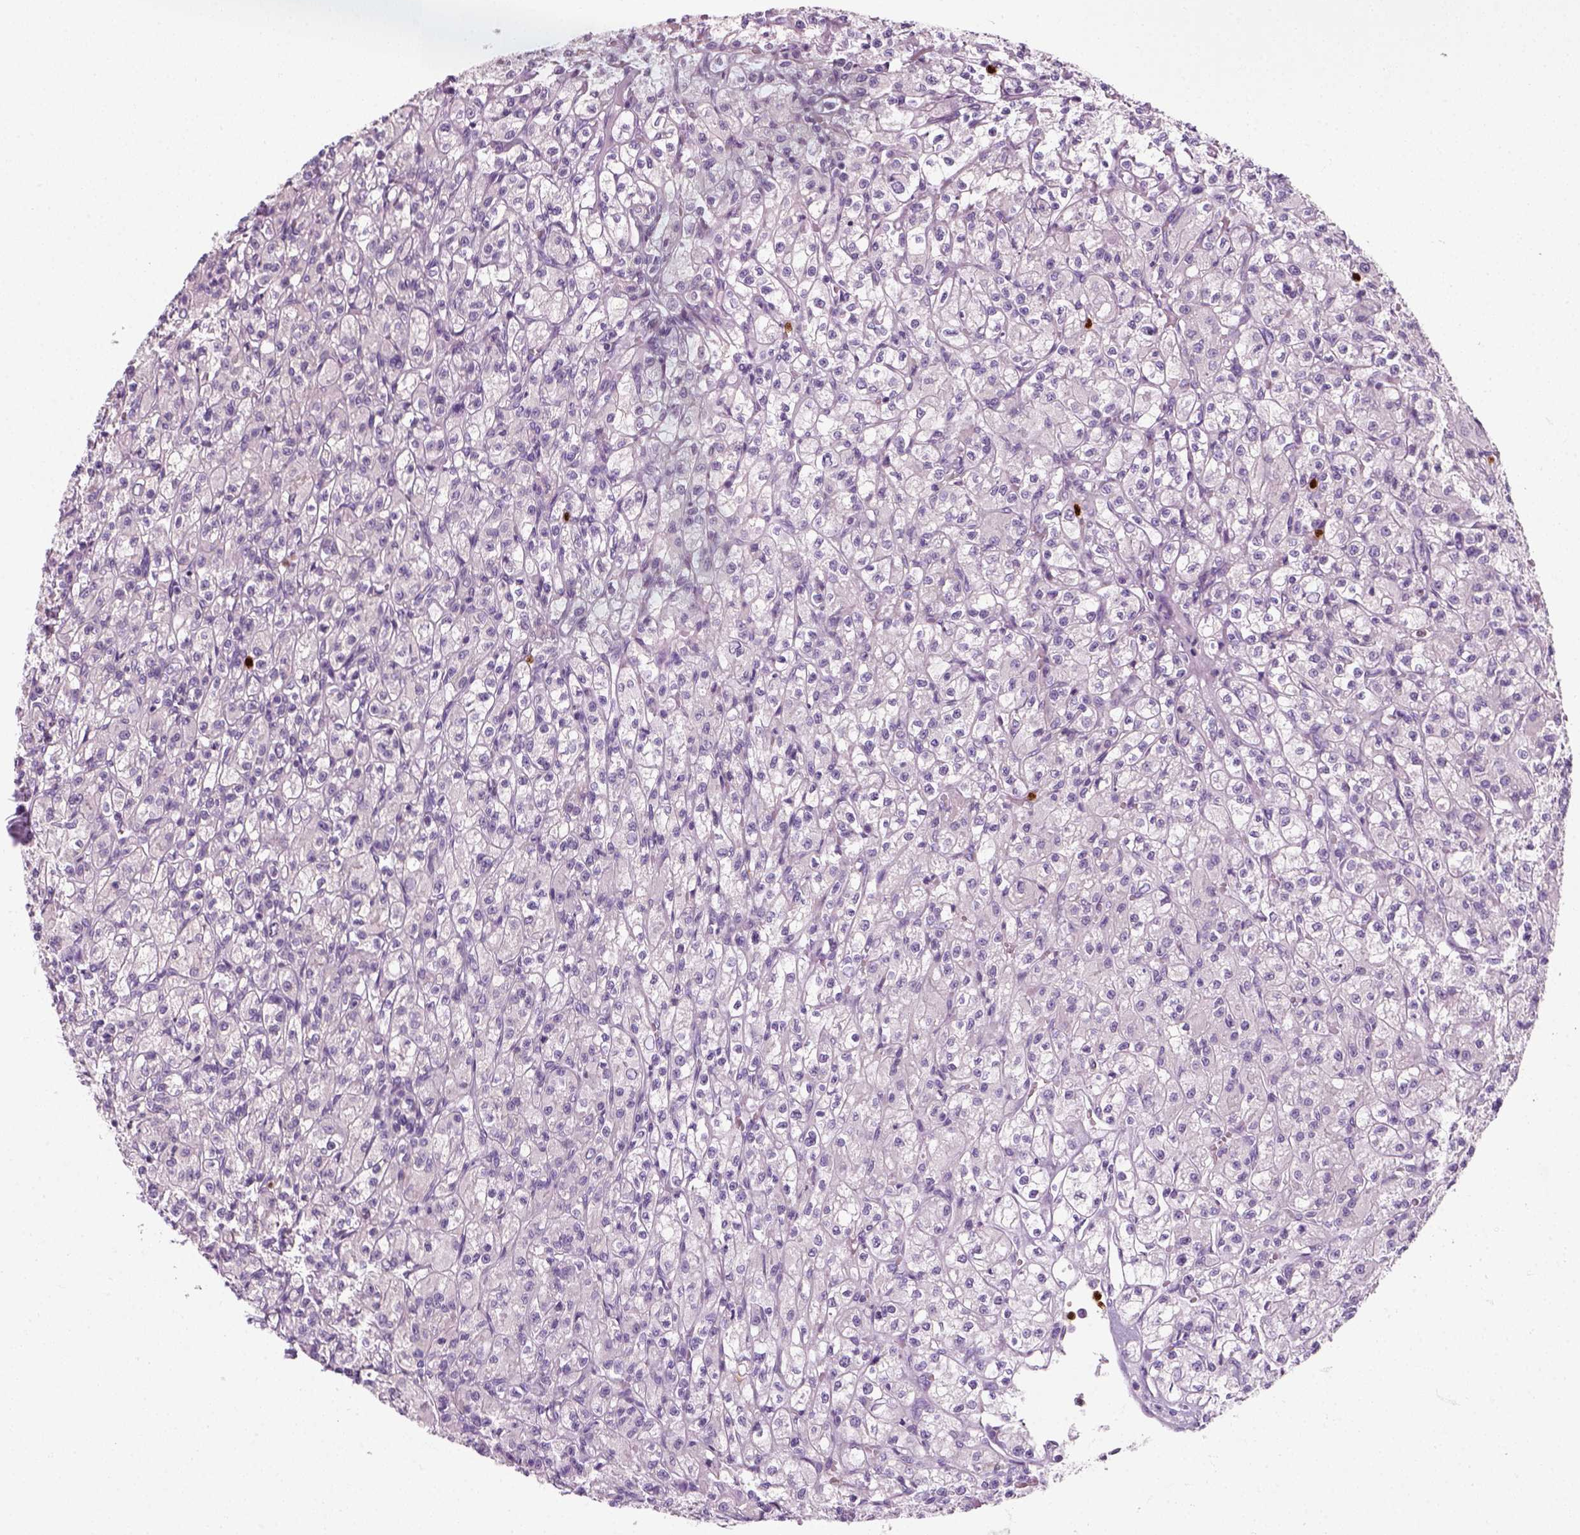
{"staining": {"intensity": "negative", "quantity": "none", "location": "none"}, "tissue": "renal cancer", "cell_type": "Tumor cells", "image_type": "cancer", "snomed": [{"axis": "morphology", "description": "Adenocarcinoma, NOS"}, {"axis": "topography", "description": "Kidney"}], "caption": "This is an immunohistochemistry (IHC) image of renal cancer (adenocarcinoma). There is no staining in tumor cells.", "gene": "IL4", "patient": {"sex": "female", "age": 70}}